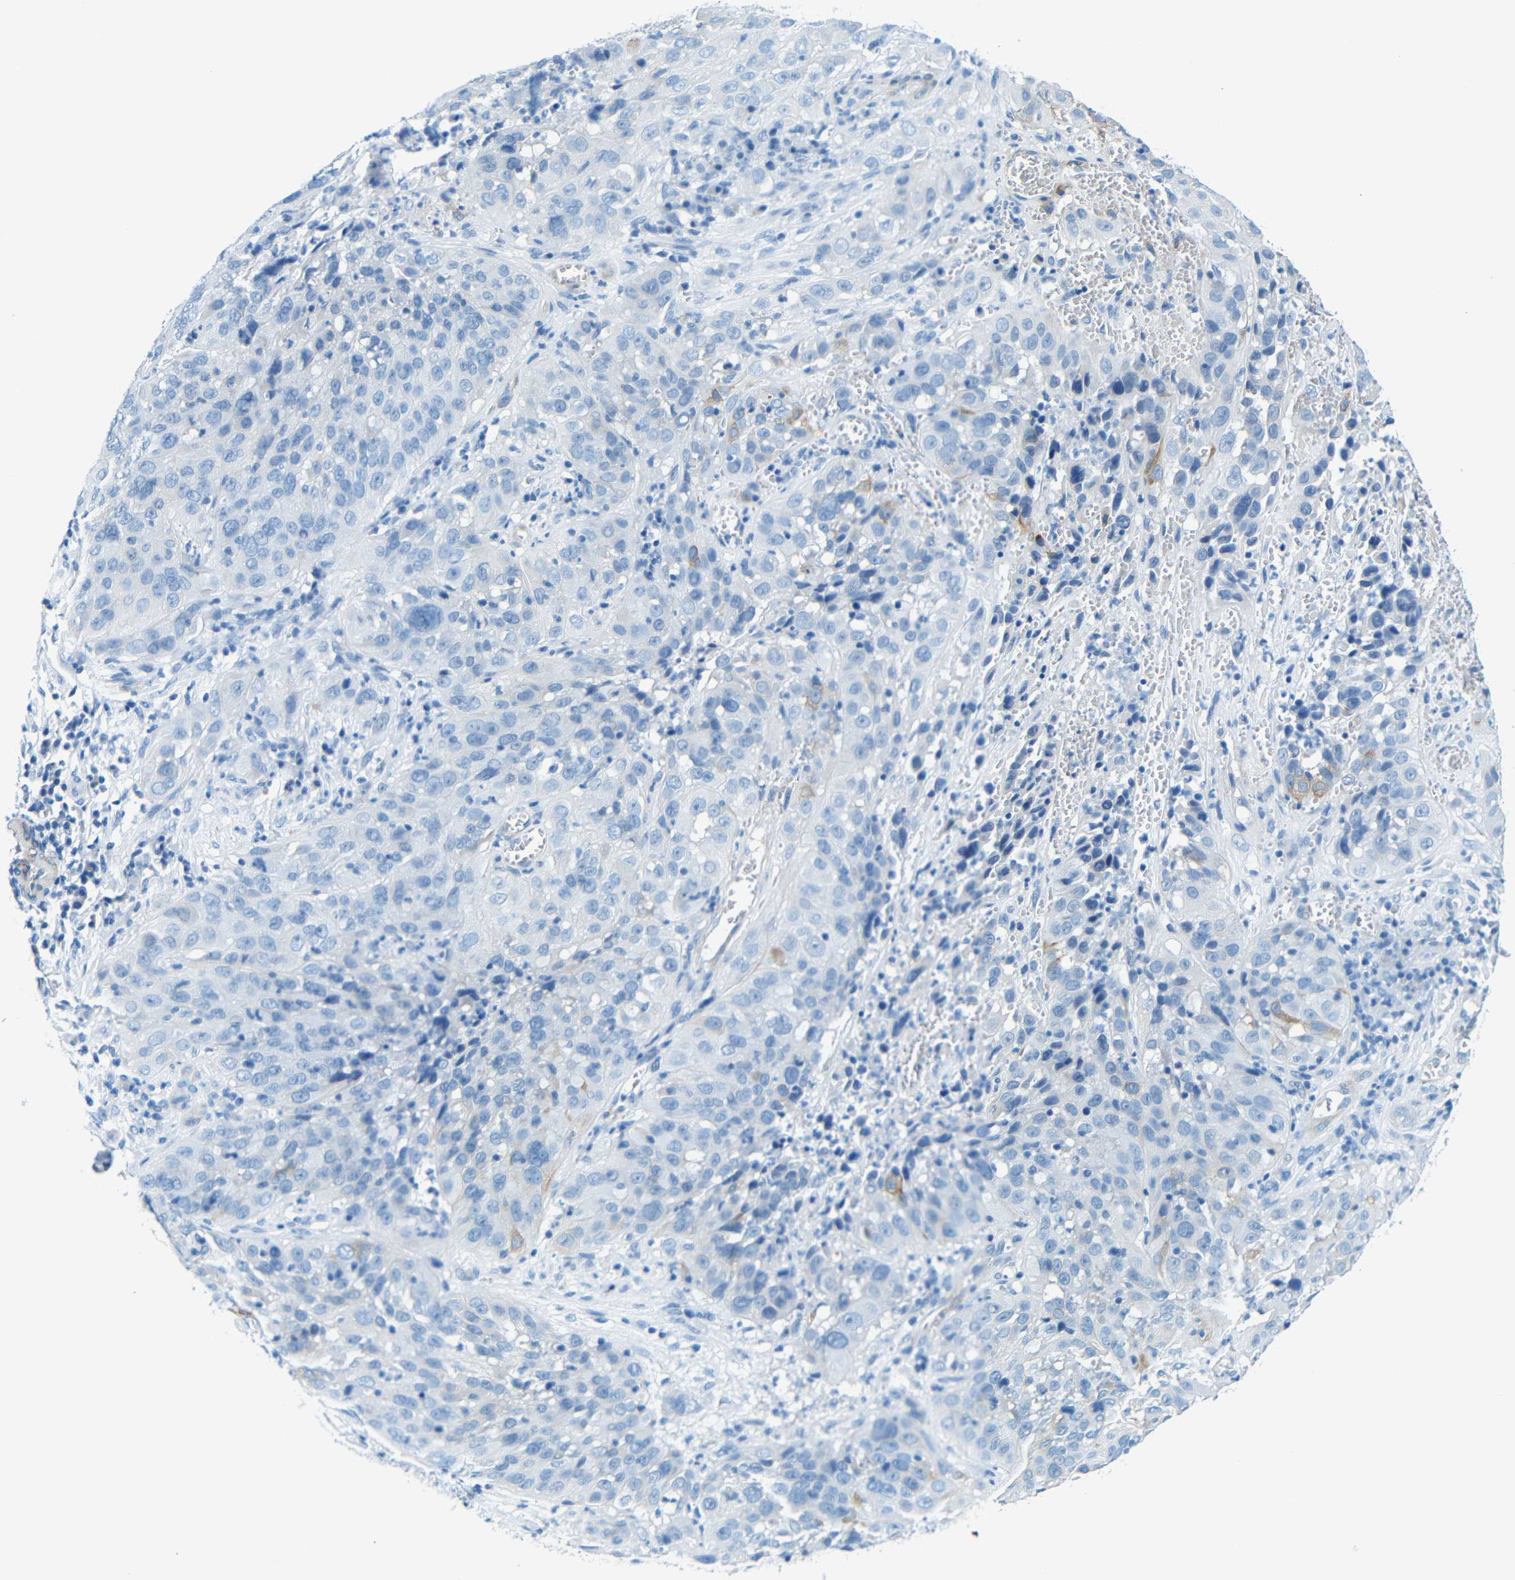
{"staining": {"intensity": "negative", "quantity": "none", "location": "none"}, "tissue": "cervical cancer", "cell_type": "Tumor cells", "image_type": "cancer", "snomed": [{"axis": "morphology", "description": "Squamous cell carcinoma, NOS"}, {"axis": "topography", "description": "Cervix"}], "caption": "This is an immunohistochemistry (IHC) micrograph of cervical cancer. There is no expression in tumor cells.", "gene": "MAP2", "patient": {"sex": "female", "age": 32}}